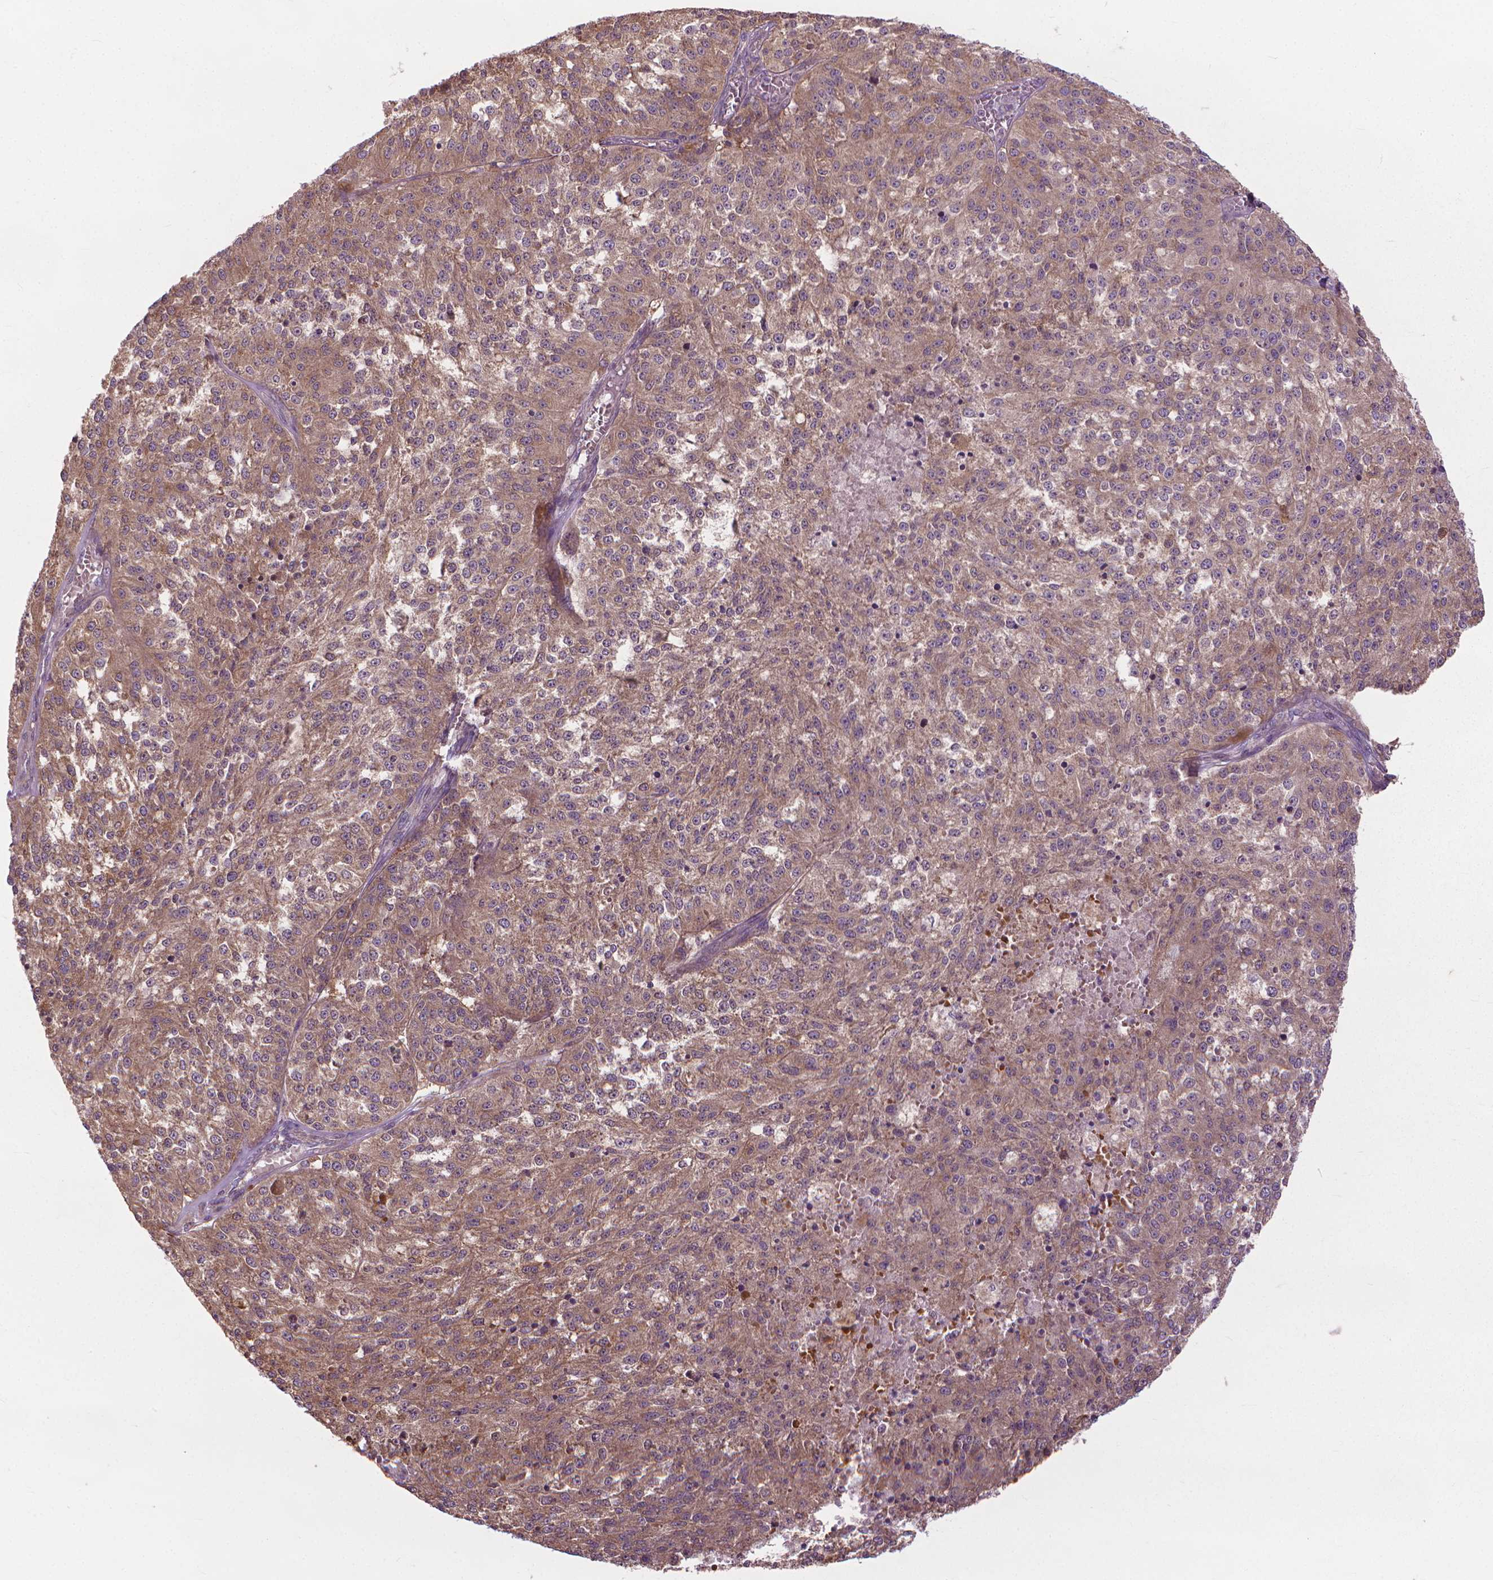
{"staining": {"intensity": "moderate", "quantity": ">75%", "location": "cytoplasmic/membranous"}, "tissue": "melanoma", "cell_type": "Tumor cells", "image_type": "cancer", "snomed": [{"axis": "morphology", "description": "Malignant melanoma, Metastatic site"}, {"axis": "topography", "description": "Lymph node"}], "caption": "A medium amount of moderate cytoplasmic/membranous staining is appreciated in about >75% of tumor cells in melanoma tissue. (DAB (3,3'-diaminobenzidine) = brown stain, brightfield microscopy at high magnification).", "gene": "NUDT1", "patient": {"sex": "female", "age": 64}}